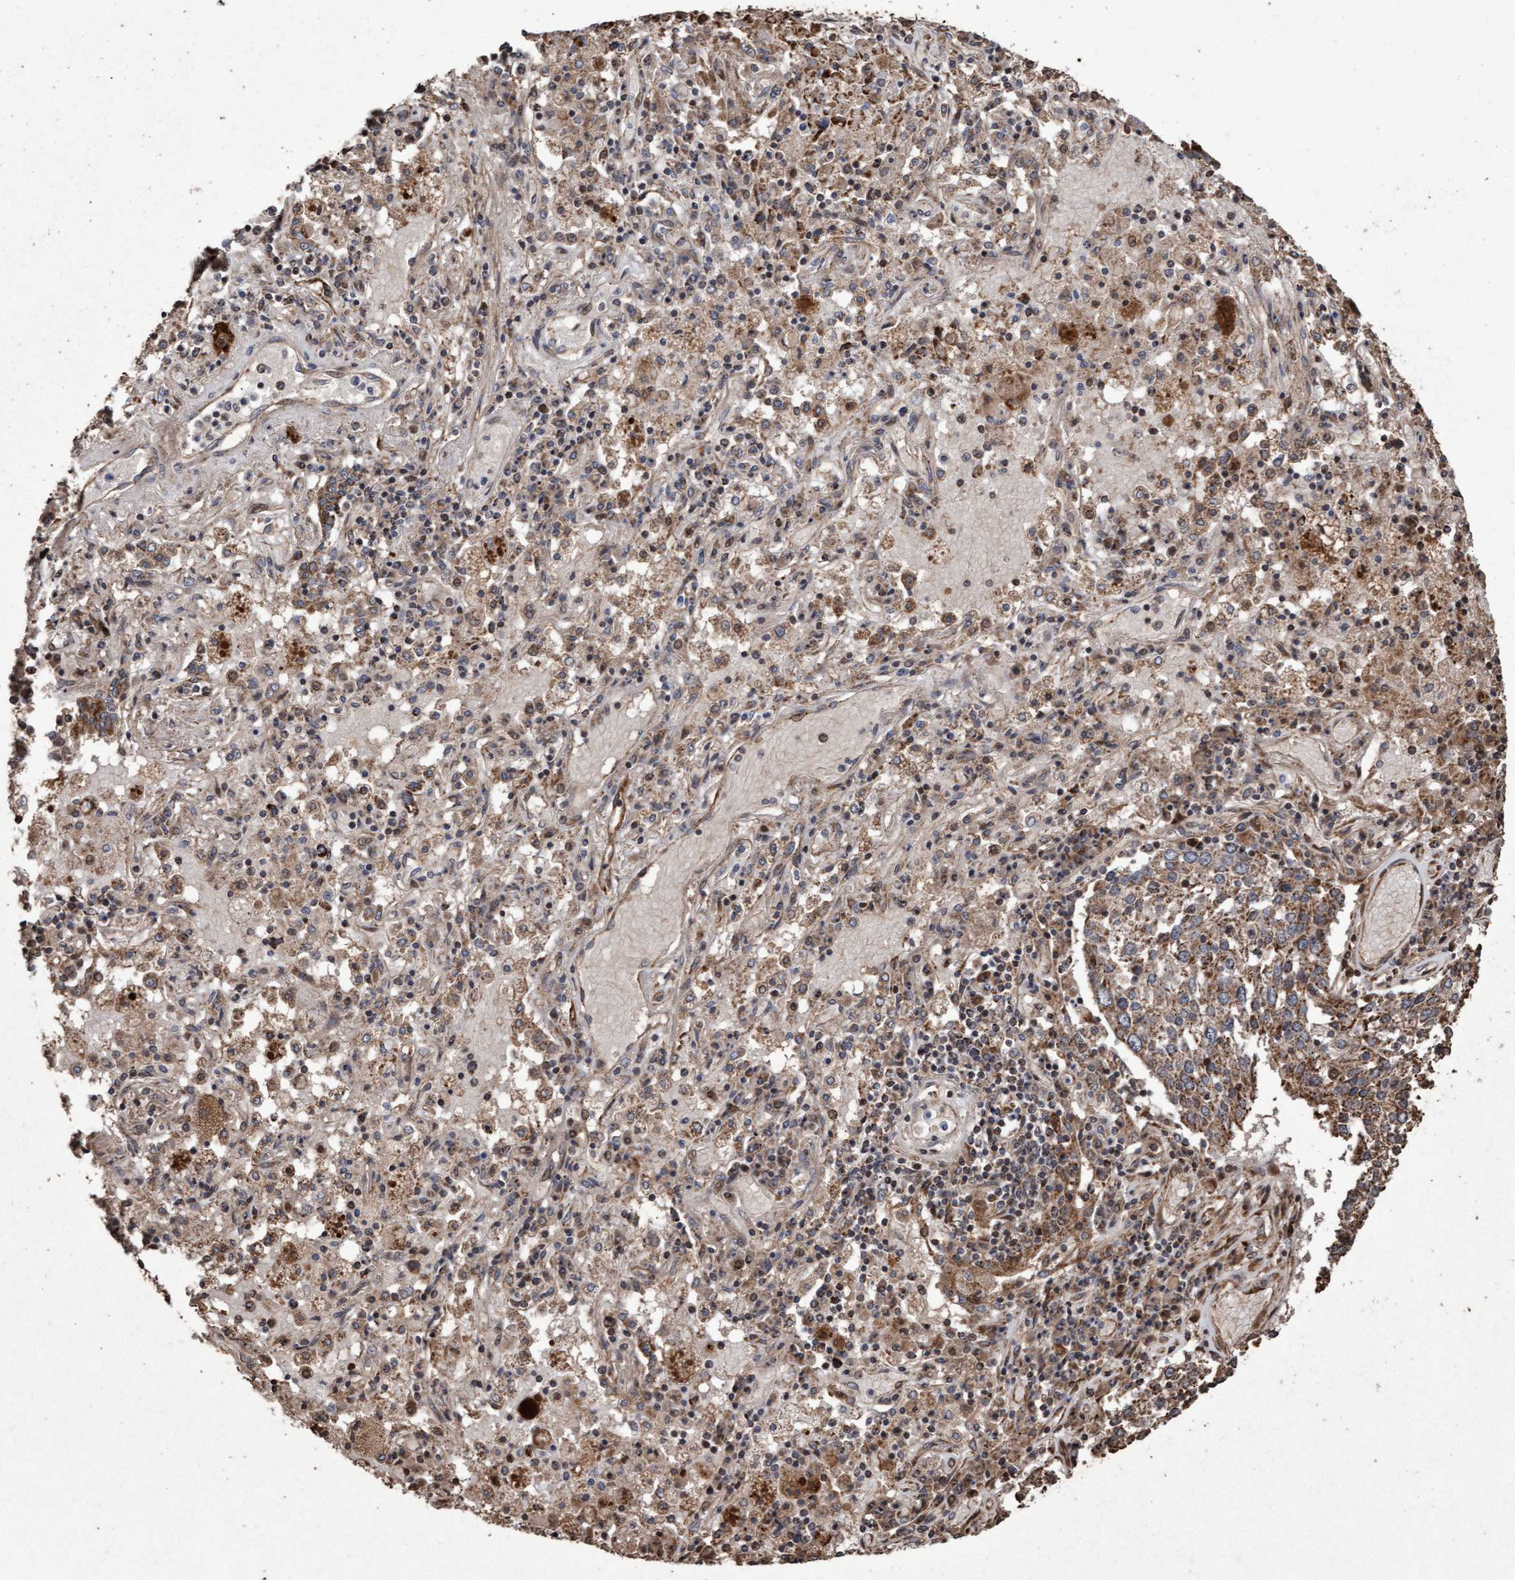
{"staining": {"intensity": "moderate", "quantity": "25%-75%", "location": "cytoplasmic/membranous"}, "tissue": "lung cancer", "cell_type": "Tumor cells", "image_type": "cancer", "snomed": [{"axis": "morphology", "description": "Squamous cell carcinoma, NOS"}, {"axis": "topography", "description": "Lung"}], "caption": "Immunohistochemistry (DAB (3,3'-diaminobenzidine)) staining of human lung squamous cell carcinoma demonstrates moderate cytoplasmic/membranous protein staining in approximately 25%-75% of tumor cells. The staining was performed using DAB (3,3'-diaminobenzidine), with brown indicating positive protein expression. Nuclei are stained blue with hematoxylin.", "gene": "OSBP2", "patient": {"sex": "male", "age": 65}}